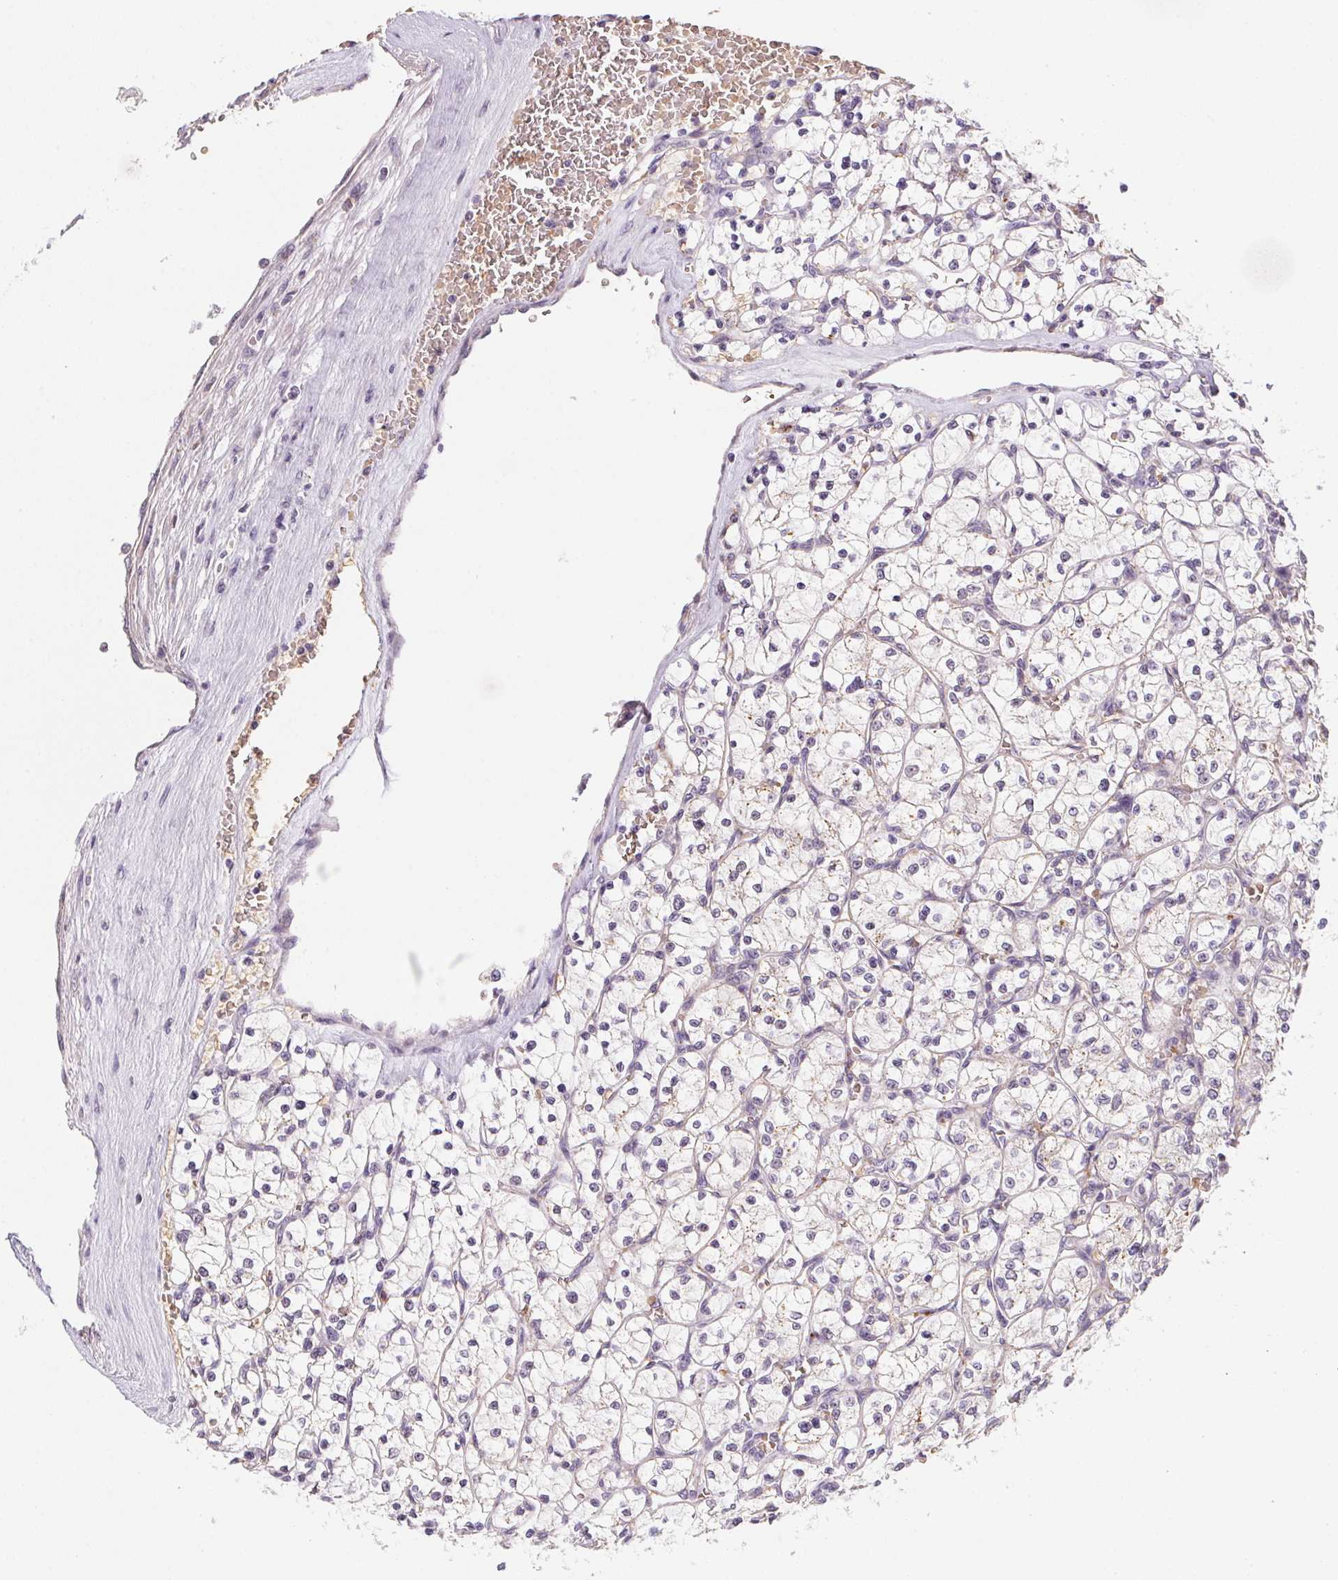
{"staining": {"intensity": "negative", "quantity": "none", "location": "none"}, "tissue": "renal cancer", "cell_type": "Tumor cells", "image_type": "cancer", "snomed": [{"axis": "morphology", "description": "Adenocarcinoma, NOS"}, {"axis": "topography", "description": "Kidney"}], "caption": "Tumor cells are negative for protein expression in human adenocarcinoma (renal).", "gene": "METTL13", "patient": {"sex": "female", "age": 64}}